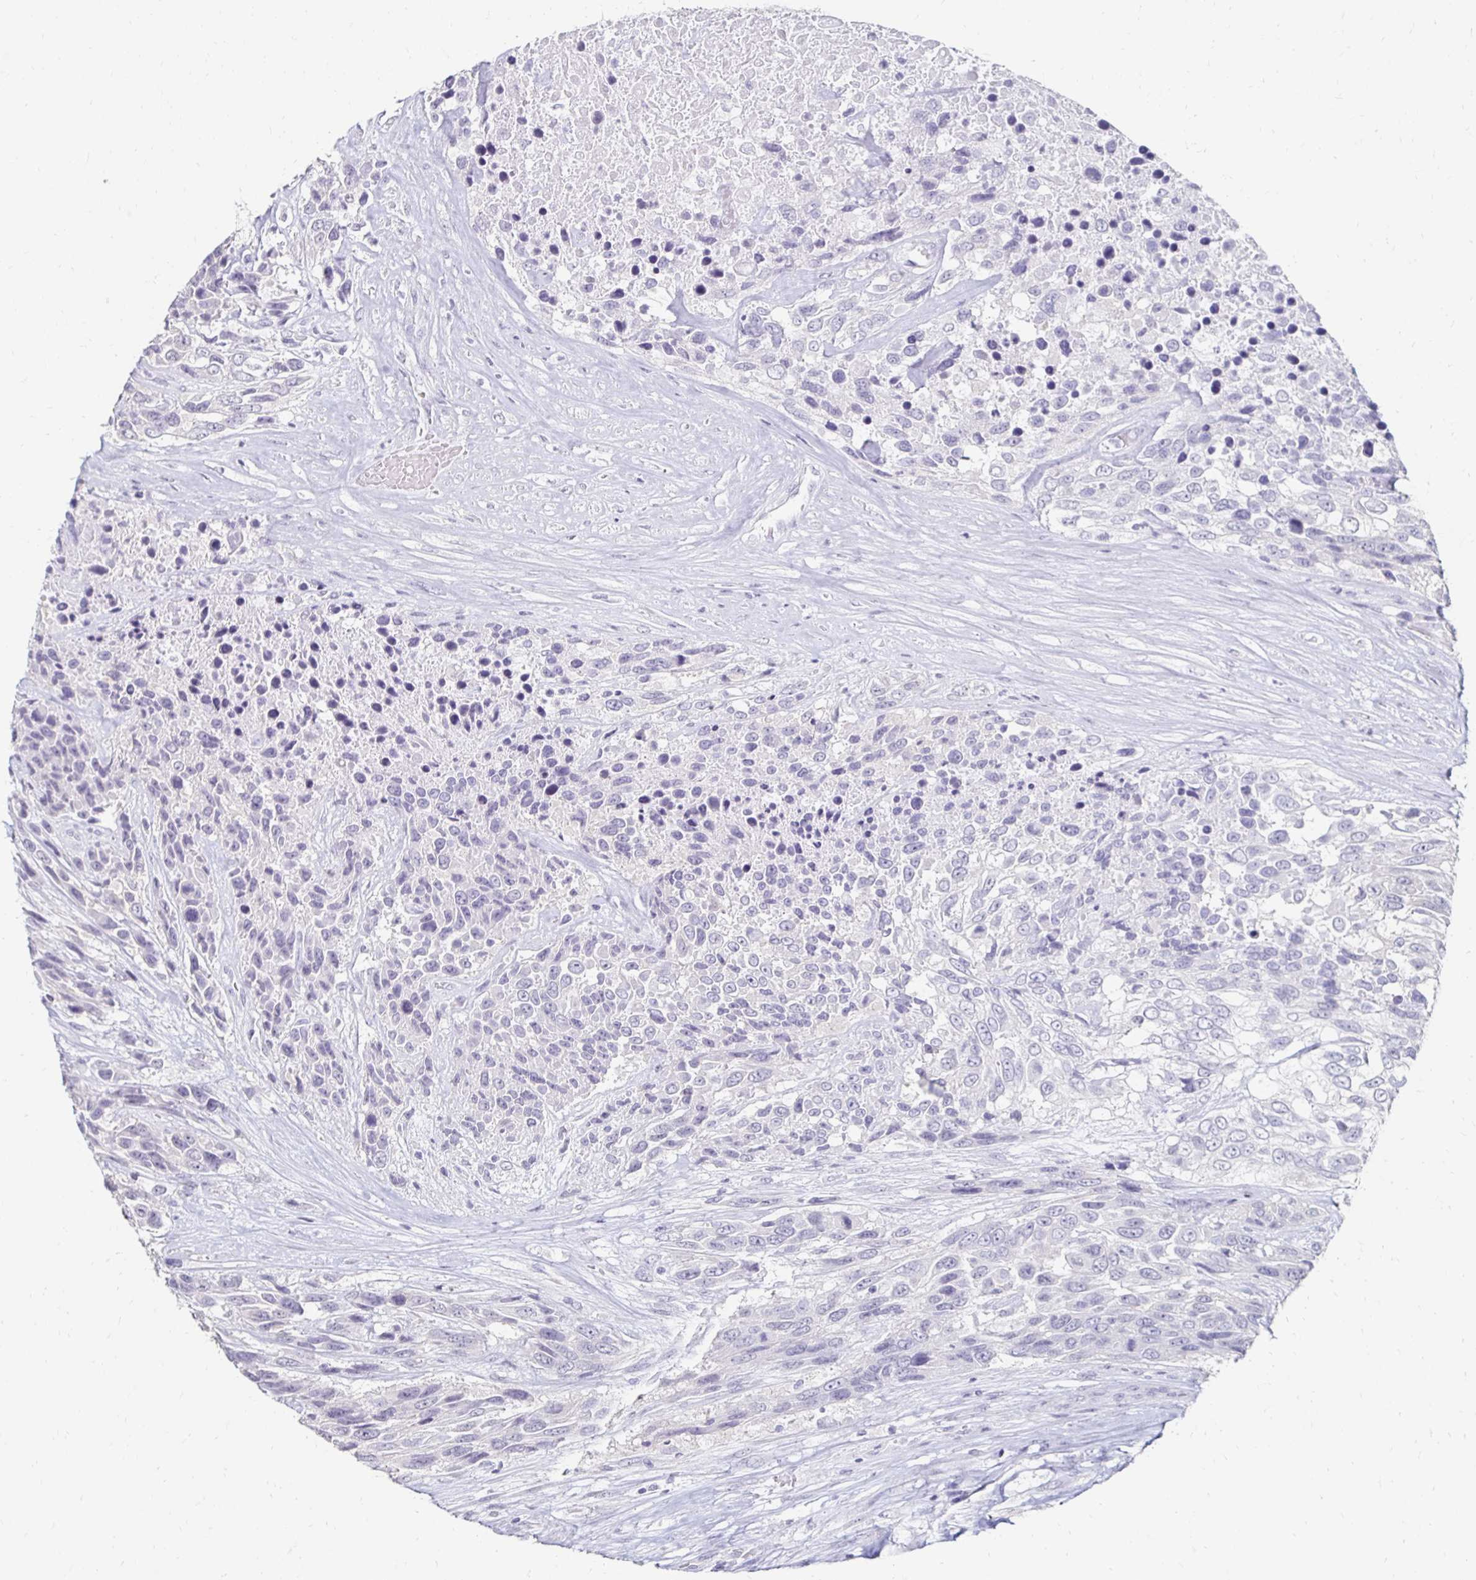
{"staining": {"intensity": "negative", "quantity": "none", "location": "none"}, "tissue": "urothelial cancer", "cell_type": "Tumor cells", "image_type": "cancer", "snomed": [{"axis": "morphology", "description": "Urothelial carcinoma, High grade"}, {"axis": "topography", "description": "Urinary bladder"}], "caption": "Immunohistochemistry micrograph of high-grade urothelial carcinoma stained for a protein (brown), which demonstrates no staining in tumor cells.", "gene": "TOMM34", "patient": {"sex": "female", "age": 70}}